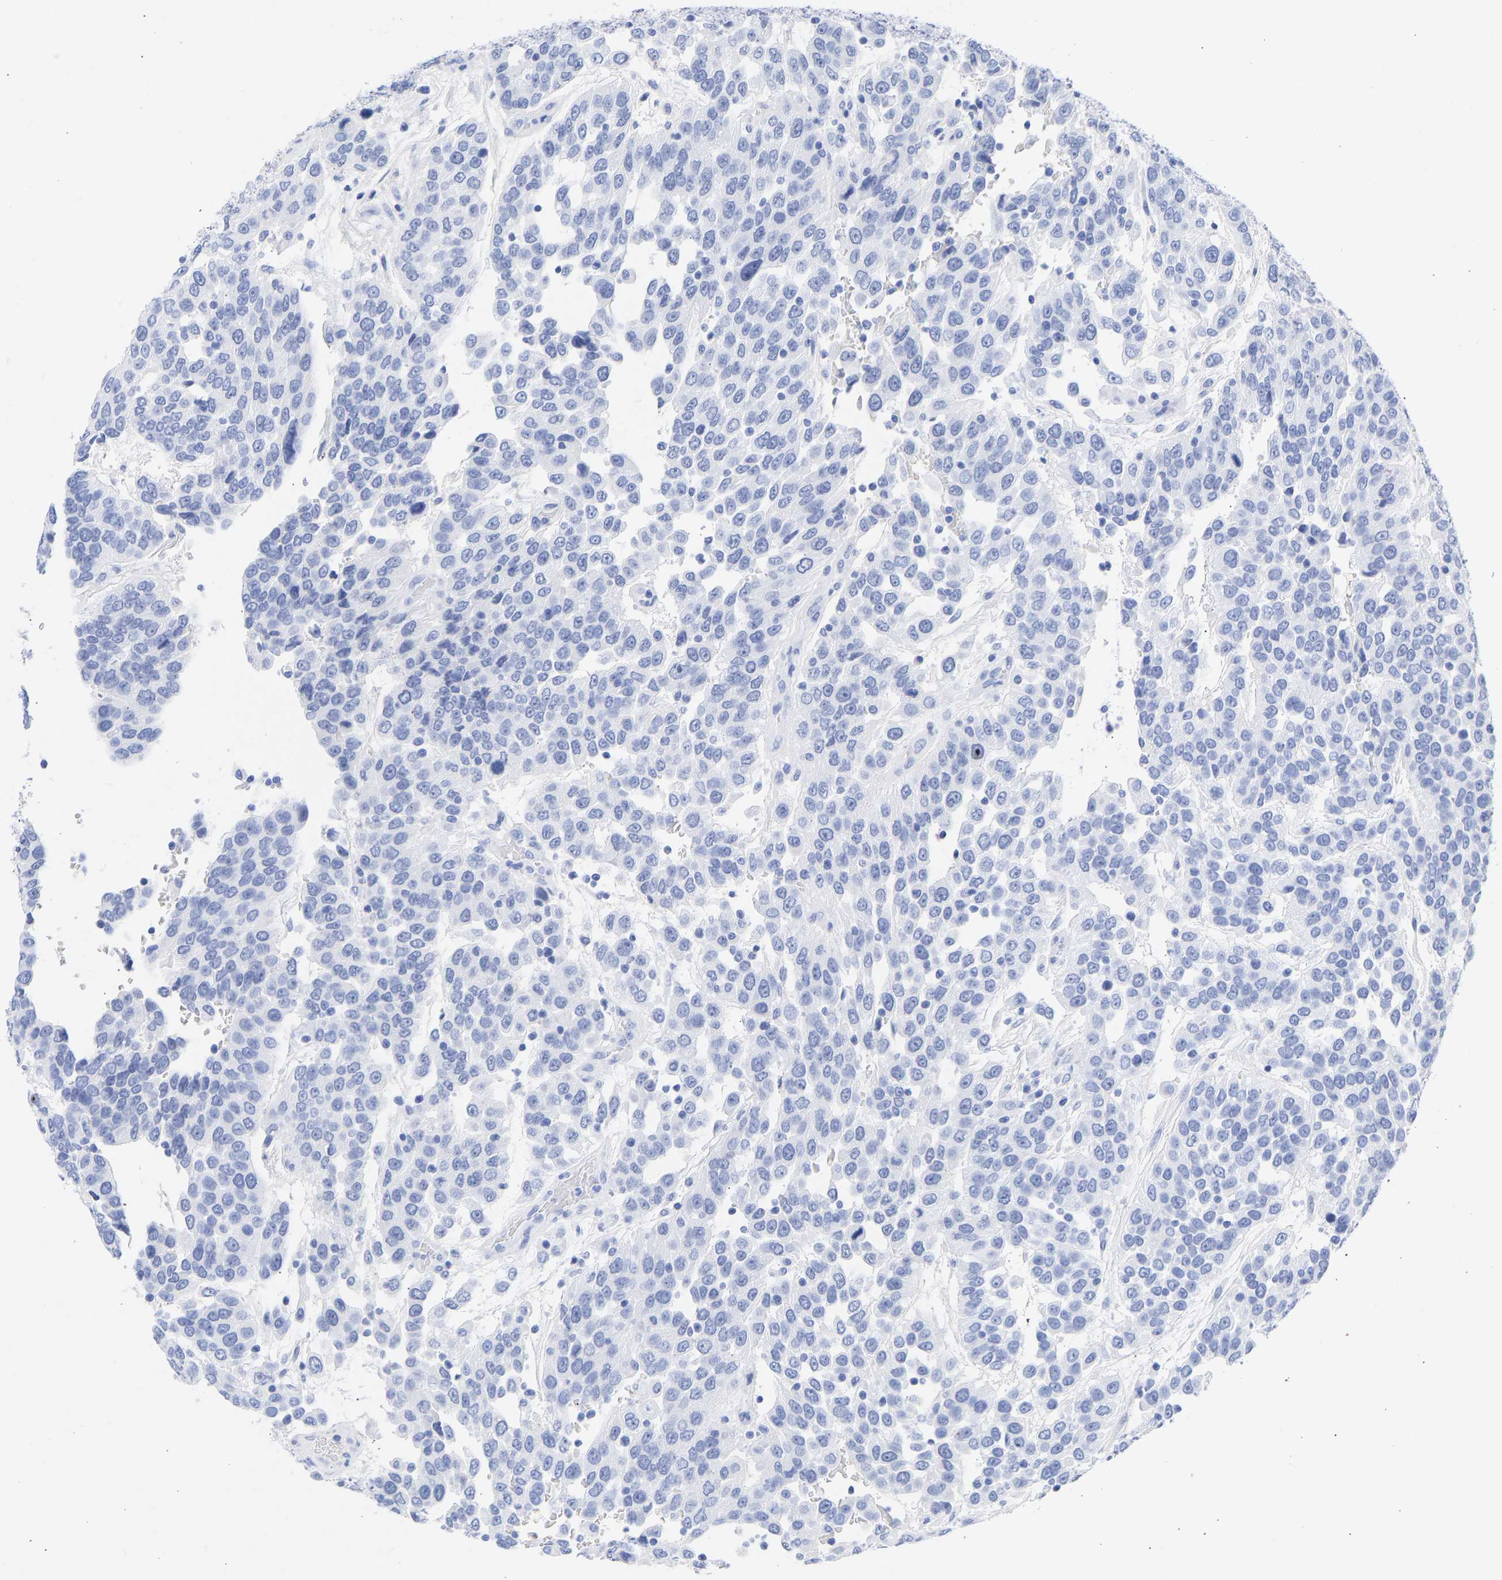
{"staining": {"intensity": "negative", "quantity": "none", "location": "none"}, "tissue": "urothelial cancer", "cell_type": "Tumor cells", "image_type": "cancer", "snomed": [{"axis": "morphology", "description": "Urothelial carcinoma, High grade"}, {"axis": "topography", "description": "Urinary bladder"}], "caption": "Immunohistochemistry (IHC) of human urothelial cancer exhibits no expression in tumor cells.", "gene": "KRT1", "patient": {"sex": "female", "age": 80}}